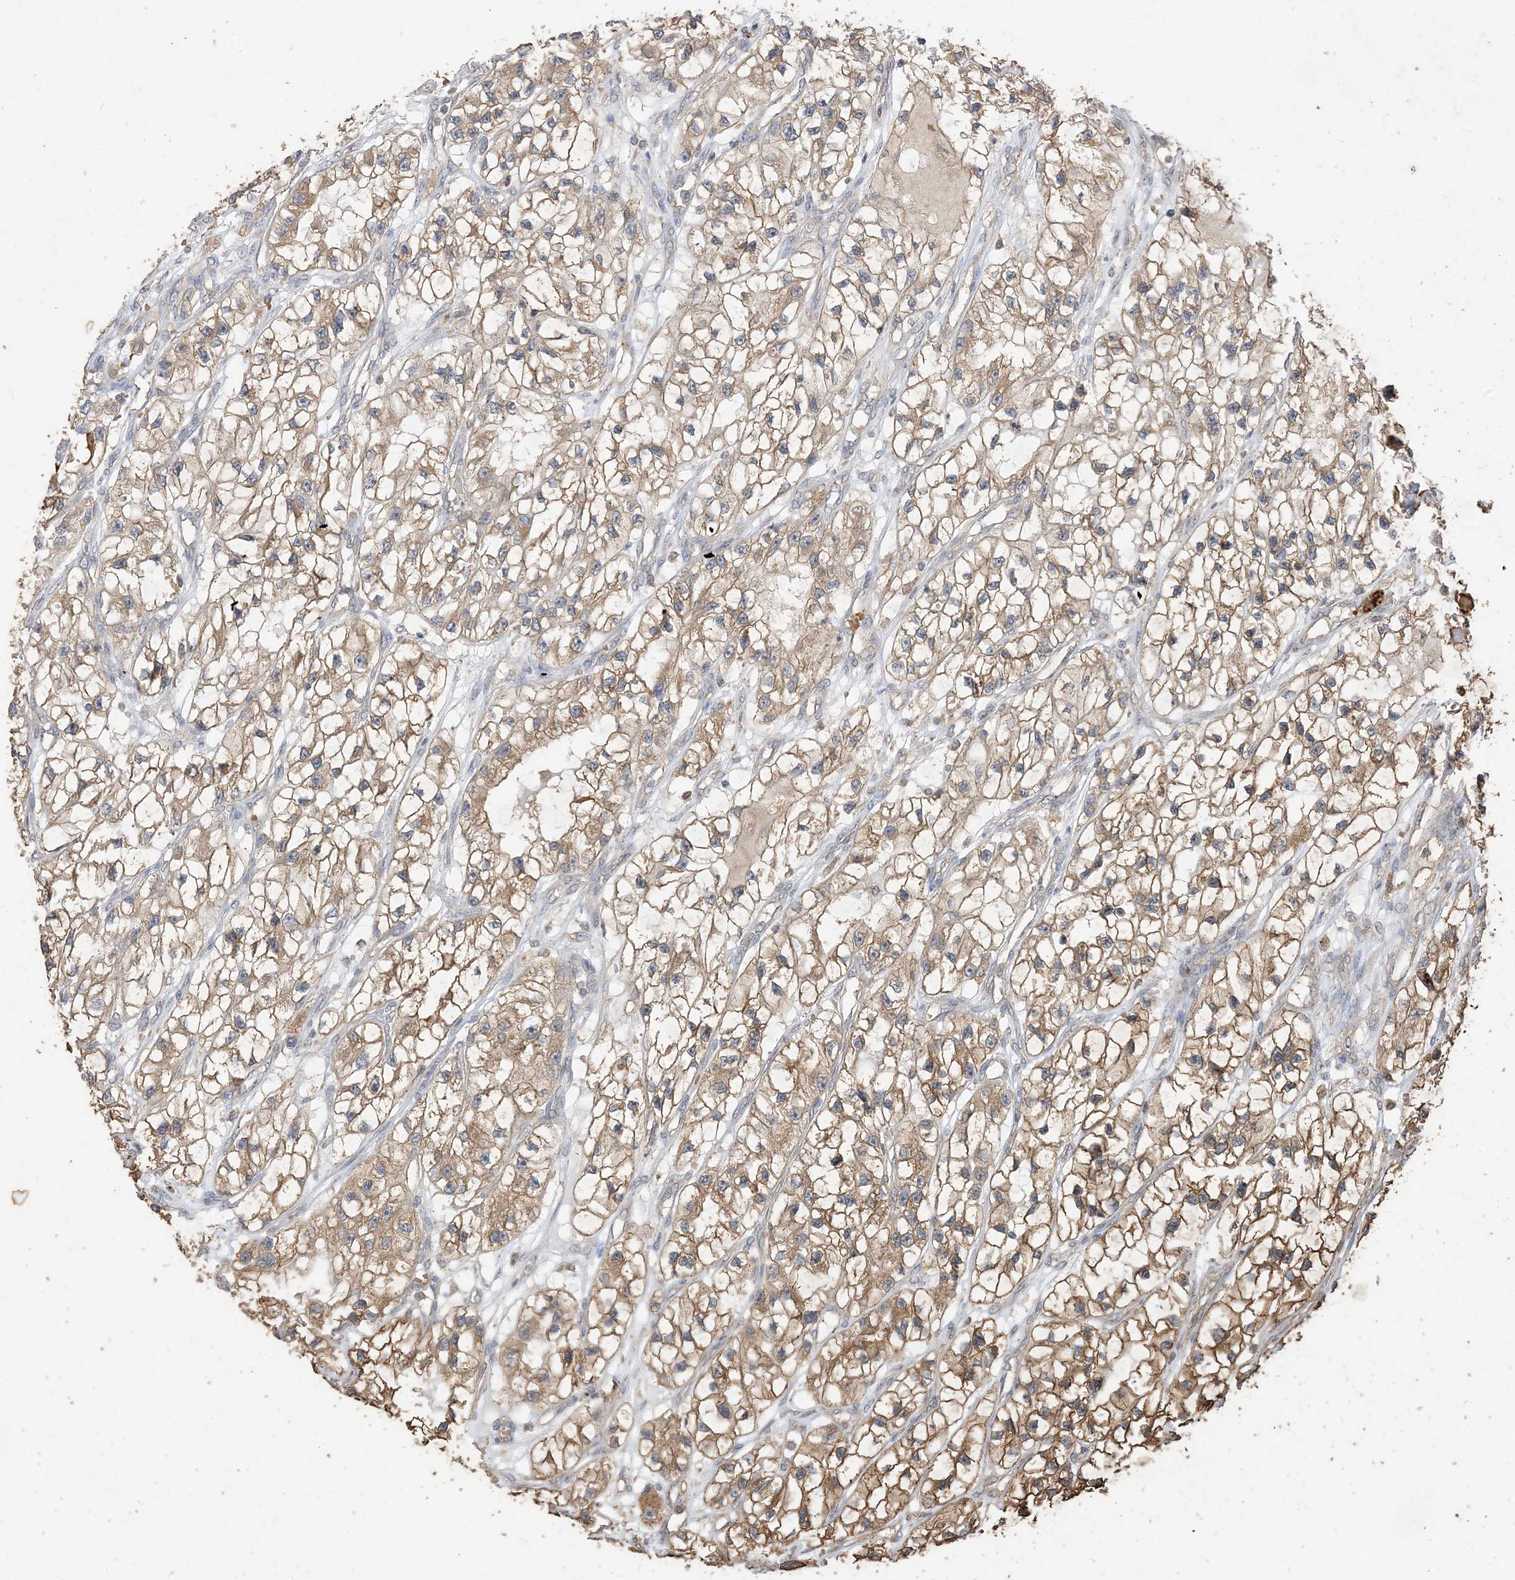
{"staining": {"intensity": "moderate", "quantity": ">75%", "location": "cytoplasmic/membranous"}, "tissue": "renal cancer", "cell_type": "Tumor cells", "image_type": "cancer", "snomed": [{"axis": "morphology", "description": "Adenocarcinoma, NOS"}, {"axis": "topography", "description": "Kidney"}], "caption": "Immunohistochemical staining of human renal cancer shows medium levels of moderate cytoplasmic/membranous staining in about >75% of tumor cells.", "gene": "HPS4", "patient": {"sex": "female", "age": 57}}